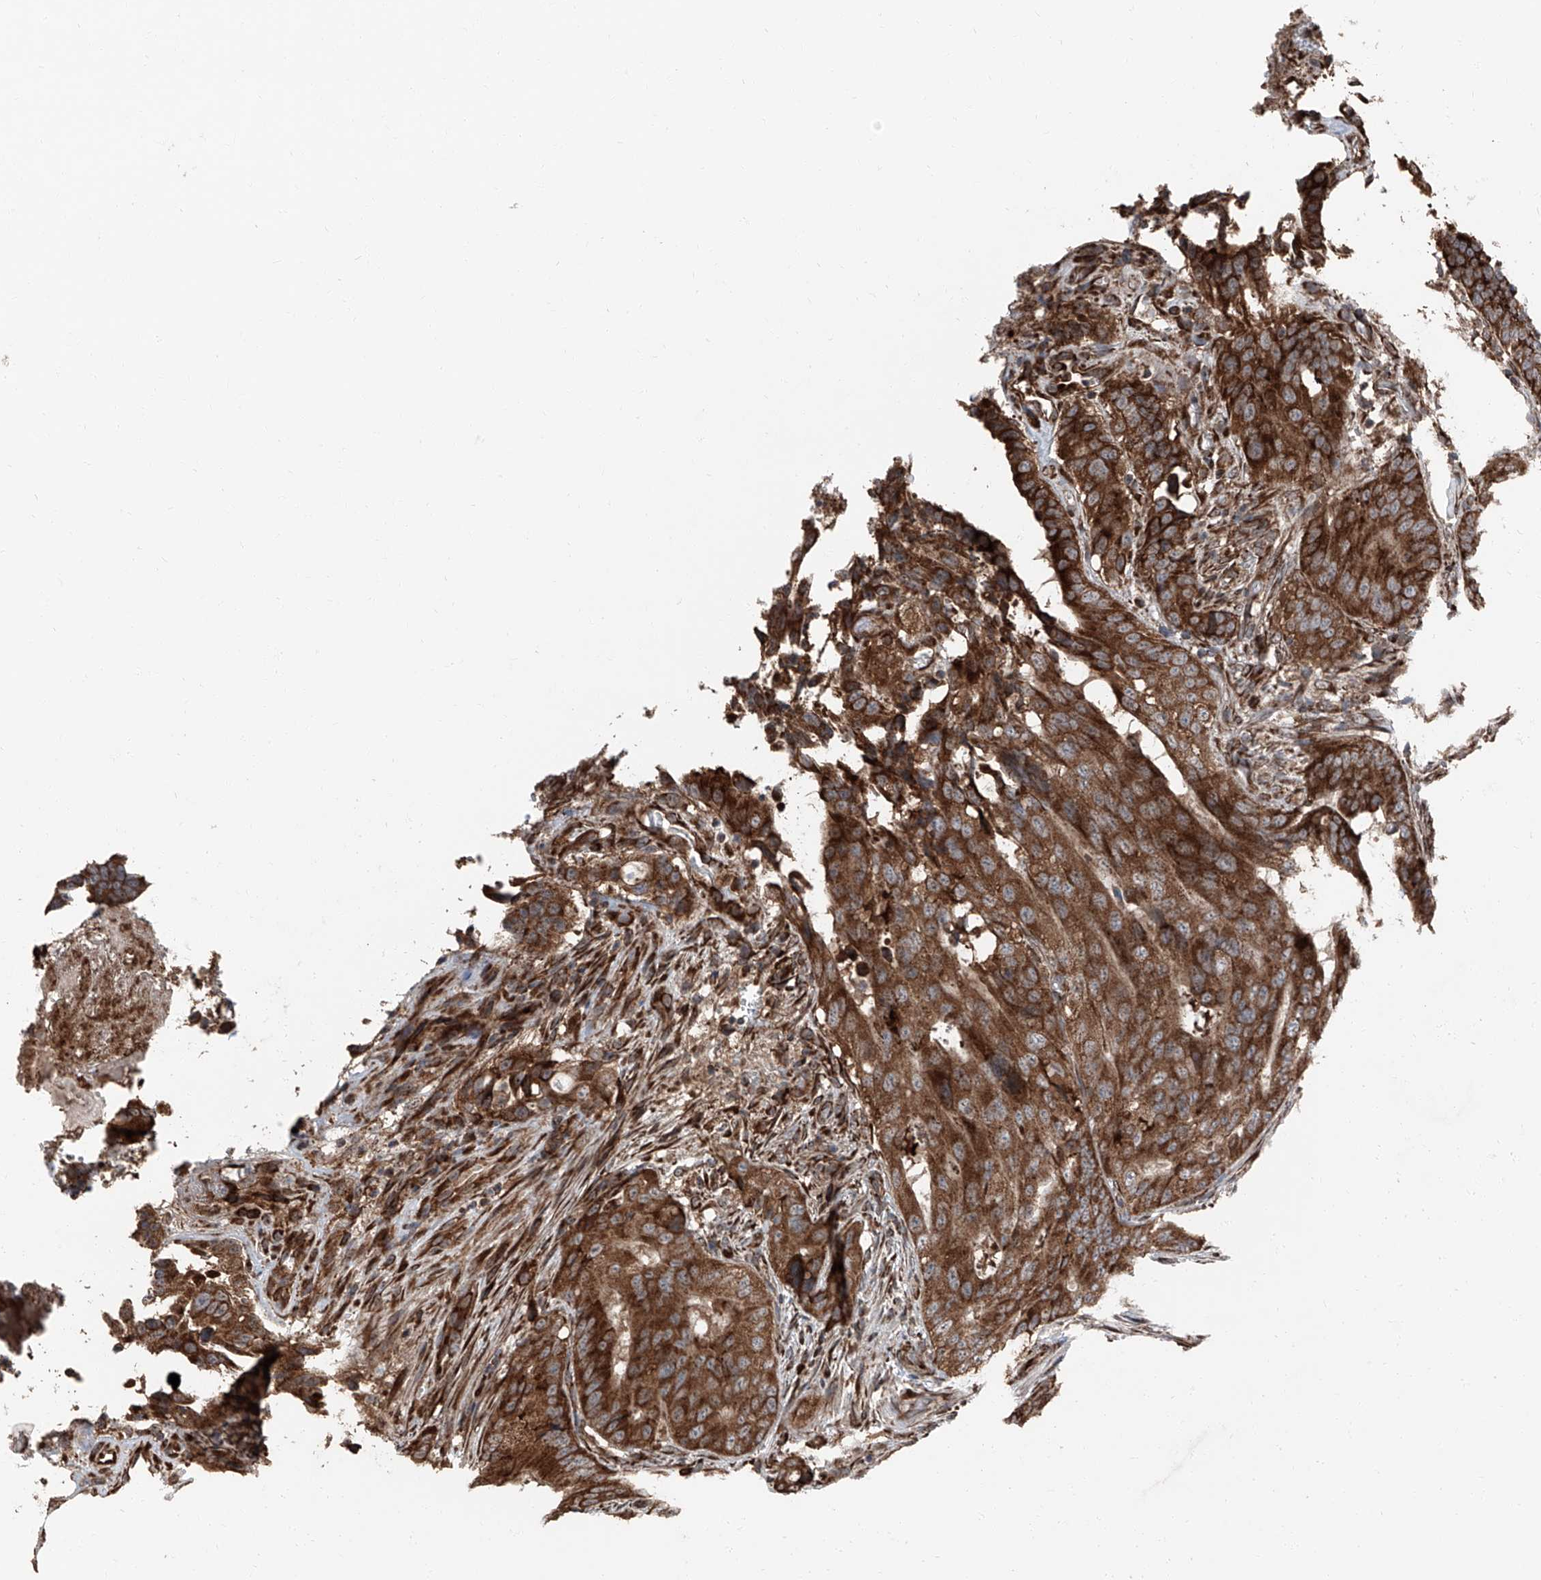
{"staining": {"intensity": "moderate", "quantity": ">75%", "location": "cytoplasmic/membranous"}, "tissue": "colorectal cancer", "cell_type": "Tumor cells", "image_type": "cancer", "snomed": [{"axis": "morphology", "description": "Adenocarcinoma, NOS"}, {"axis": "topography", "description": "Colon"}], "caption": "High-magnification brightfield microscopy of colorectal cancer stained with DAB (3,3'-diaminobenzidine) (brown) and counterstained with hematoxylin (blue). tumor cells exhibit moderate cytoplasmic/membranous staining is seen in approximately>75% of cells.", "gene": "LIMK1", "patient": {"sex": "male", "age": 83}}